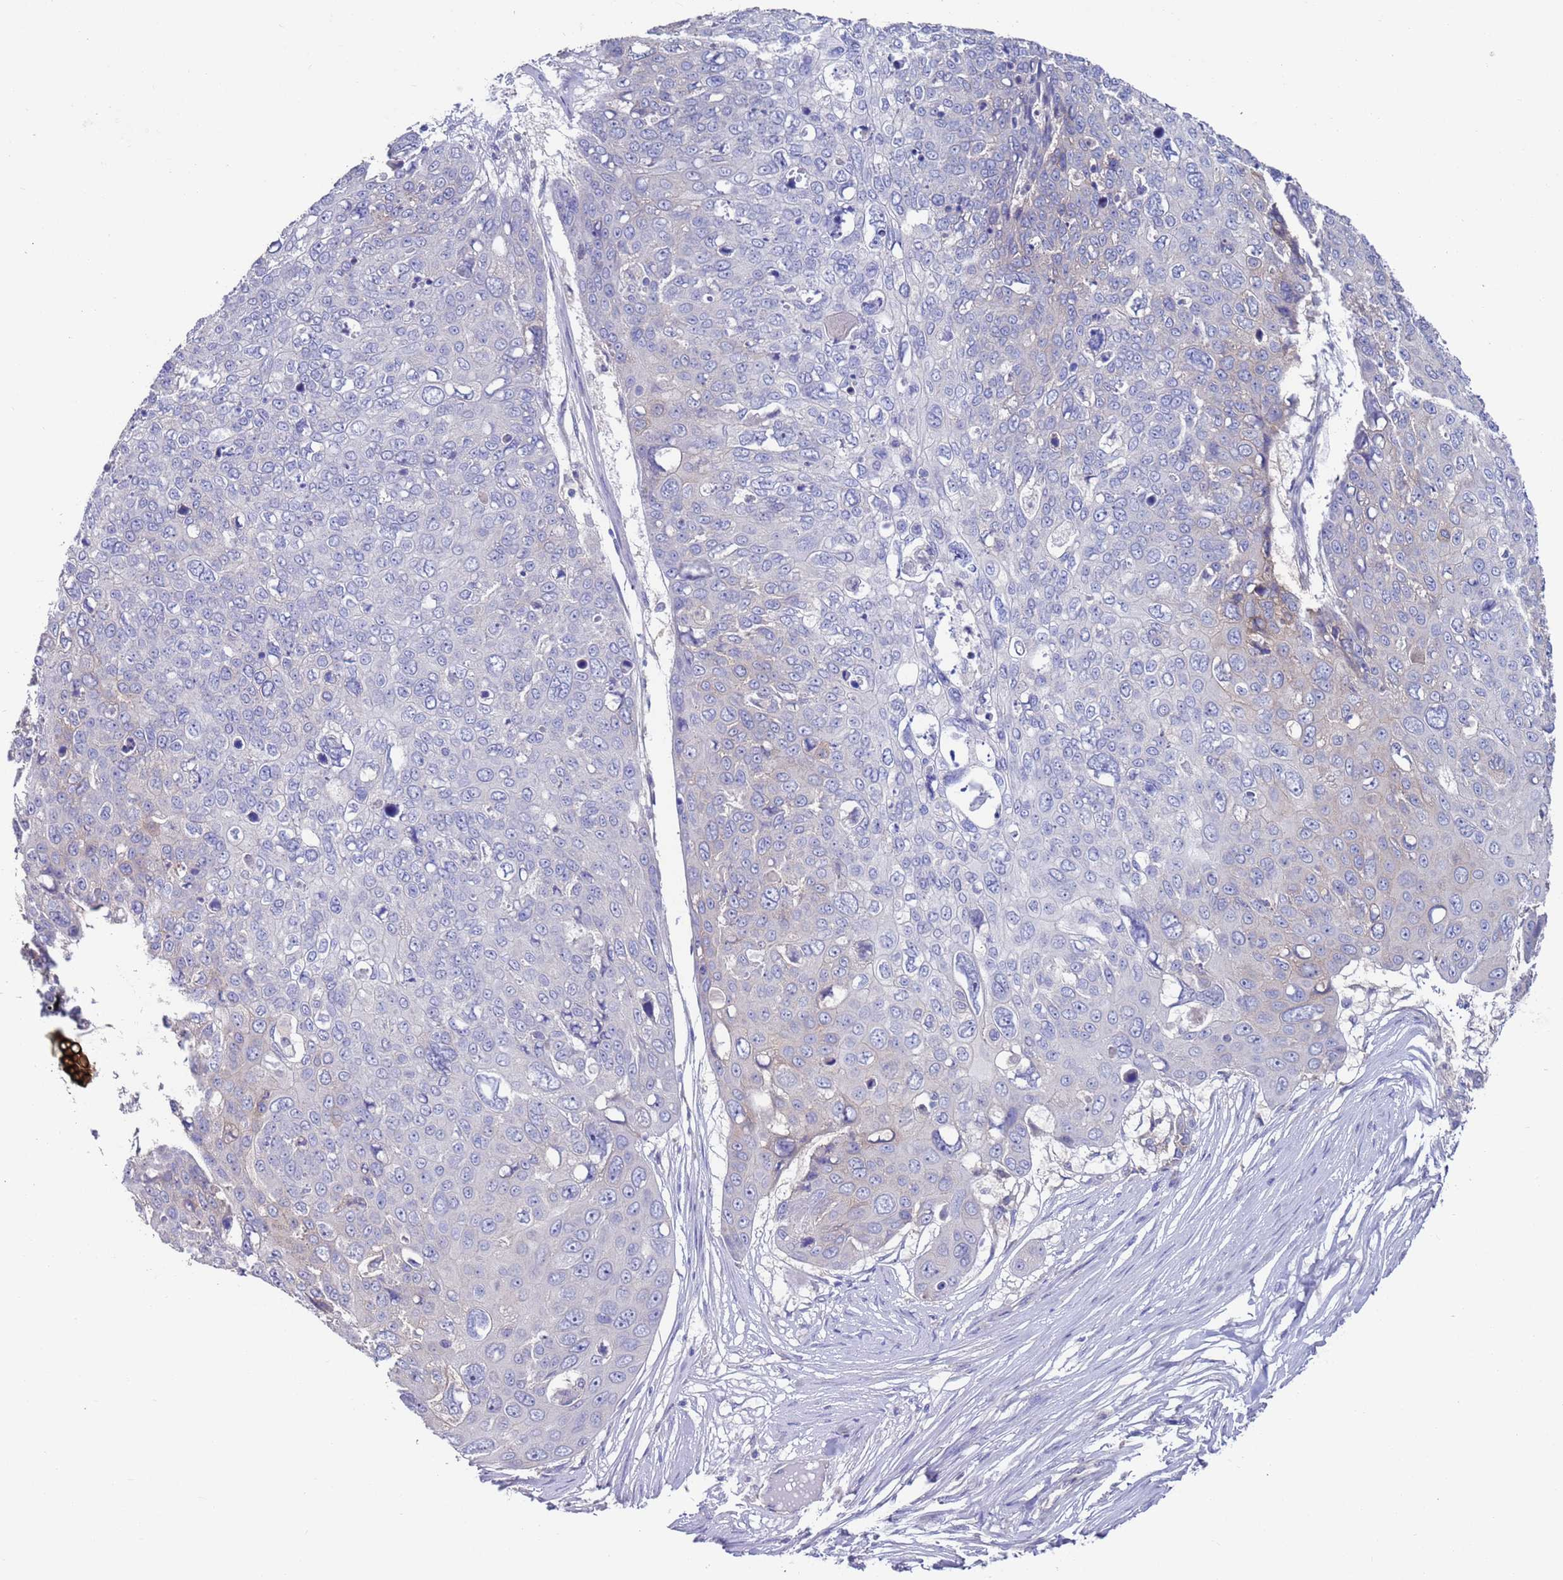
{"staining": {"intensity": "negative", "quantity": "none", "location": "none"}, "tissue": "skin cancer", "cell_type": "Tumor cells", "image_type": "cancer", "snomed": [{"axis": "morphology", "description": "Squamous cell carcinoma, NOS"}, {"axis": "topography", "description": "Skin"}], "caption": "High magnification brightfield microscopy of squamous cell carcinoma (skin) stained with DAB (brown) and counterstained with hematoxylin (blue): tumor cells show no significant staining.", "gene": "KRTCAP3", "patient": {"sex": "male", "age": 71}}